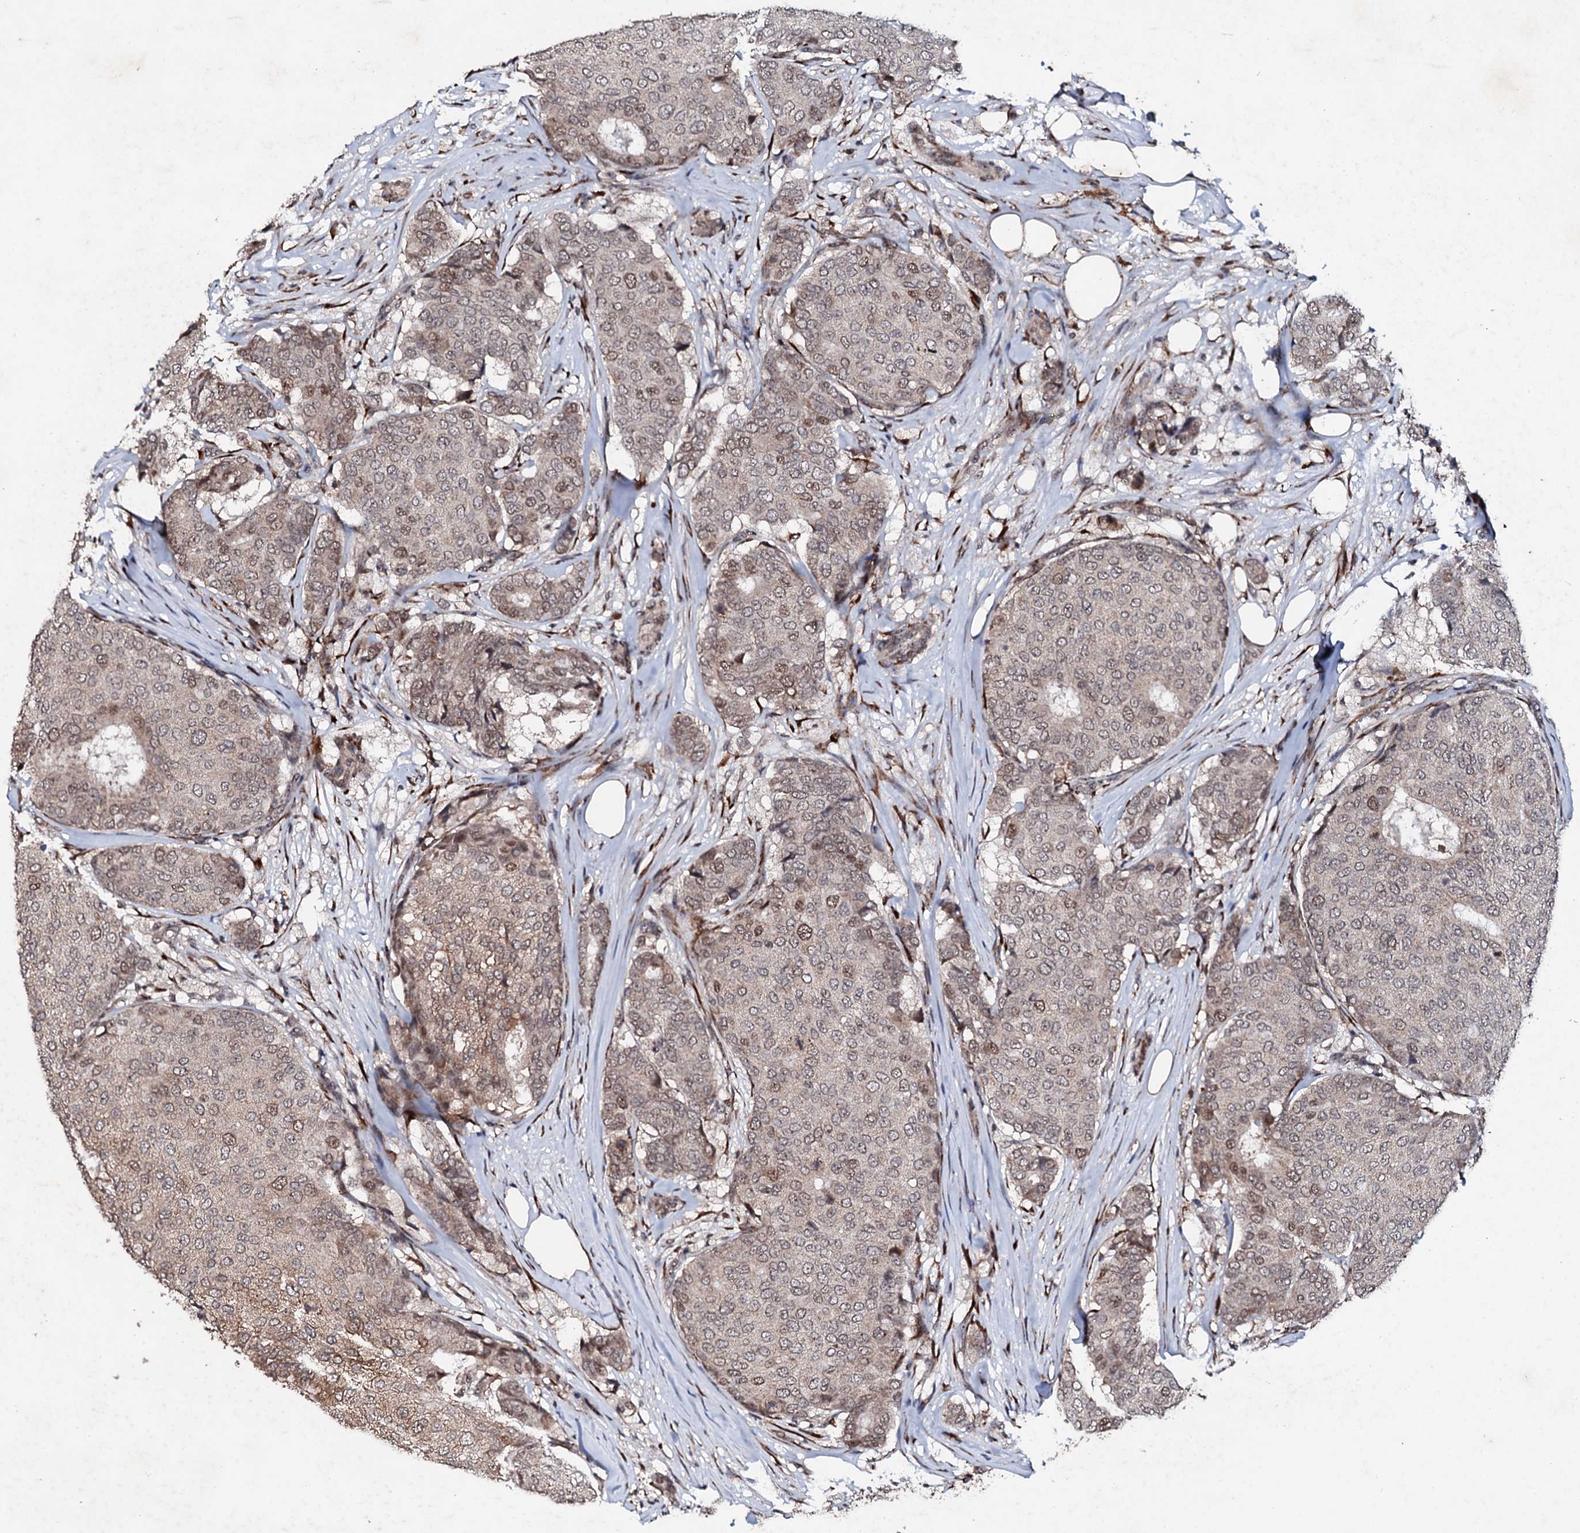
{"staining": {"intensity": "moderate", "quantity": "<25%", "location": "nuclear"}, "tissue": "breast cancer", "cell_type": "Tumor cells", "image_type": "cancer", "snomed": [{"axis": "morphology", "description": "Duct carcinoma"}, {"axis": "topography", "description": "Breast"}], "caption": "Immunohistochemical staining of breast infiltrating ductal carcinoma shows low levels of moderate nuclear protein positivity in about <25% of tumor cells.", "gene": "FAM111A", "patient": {"sex": "female", "age": 75}}